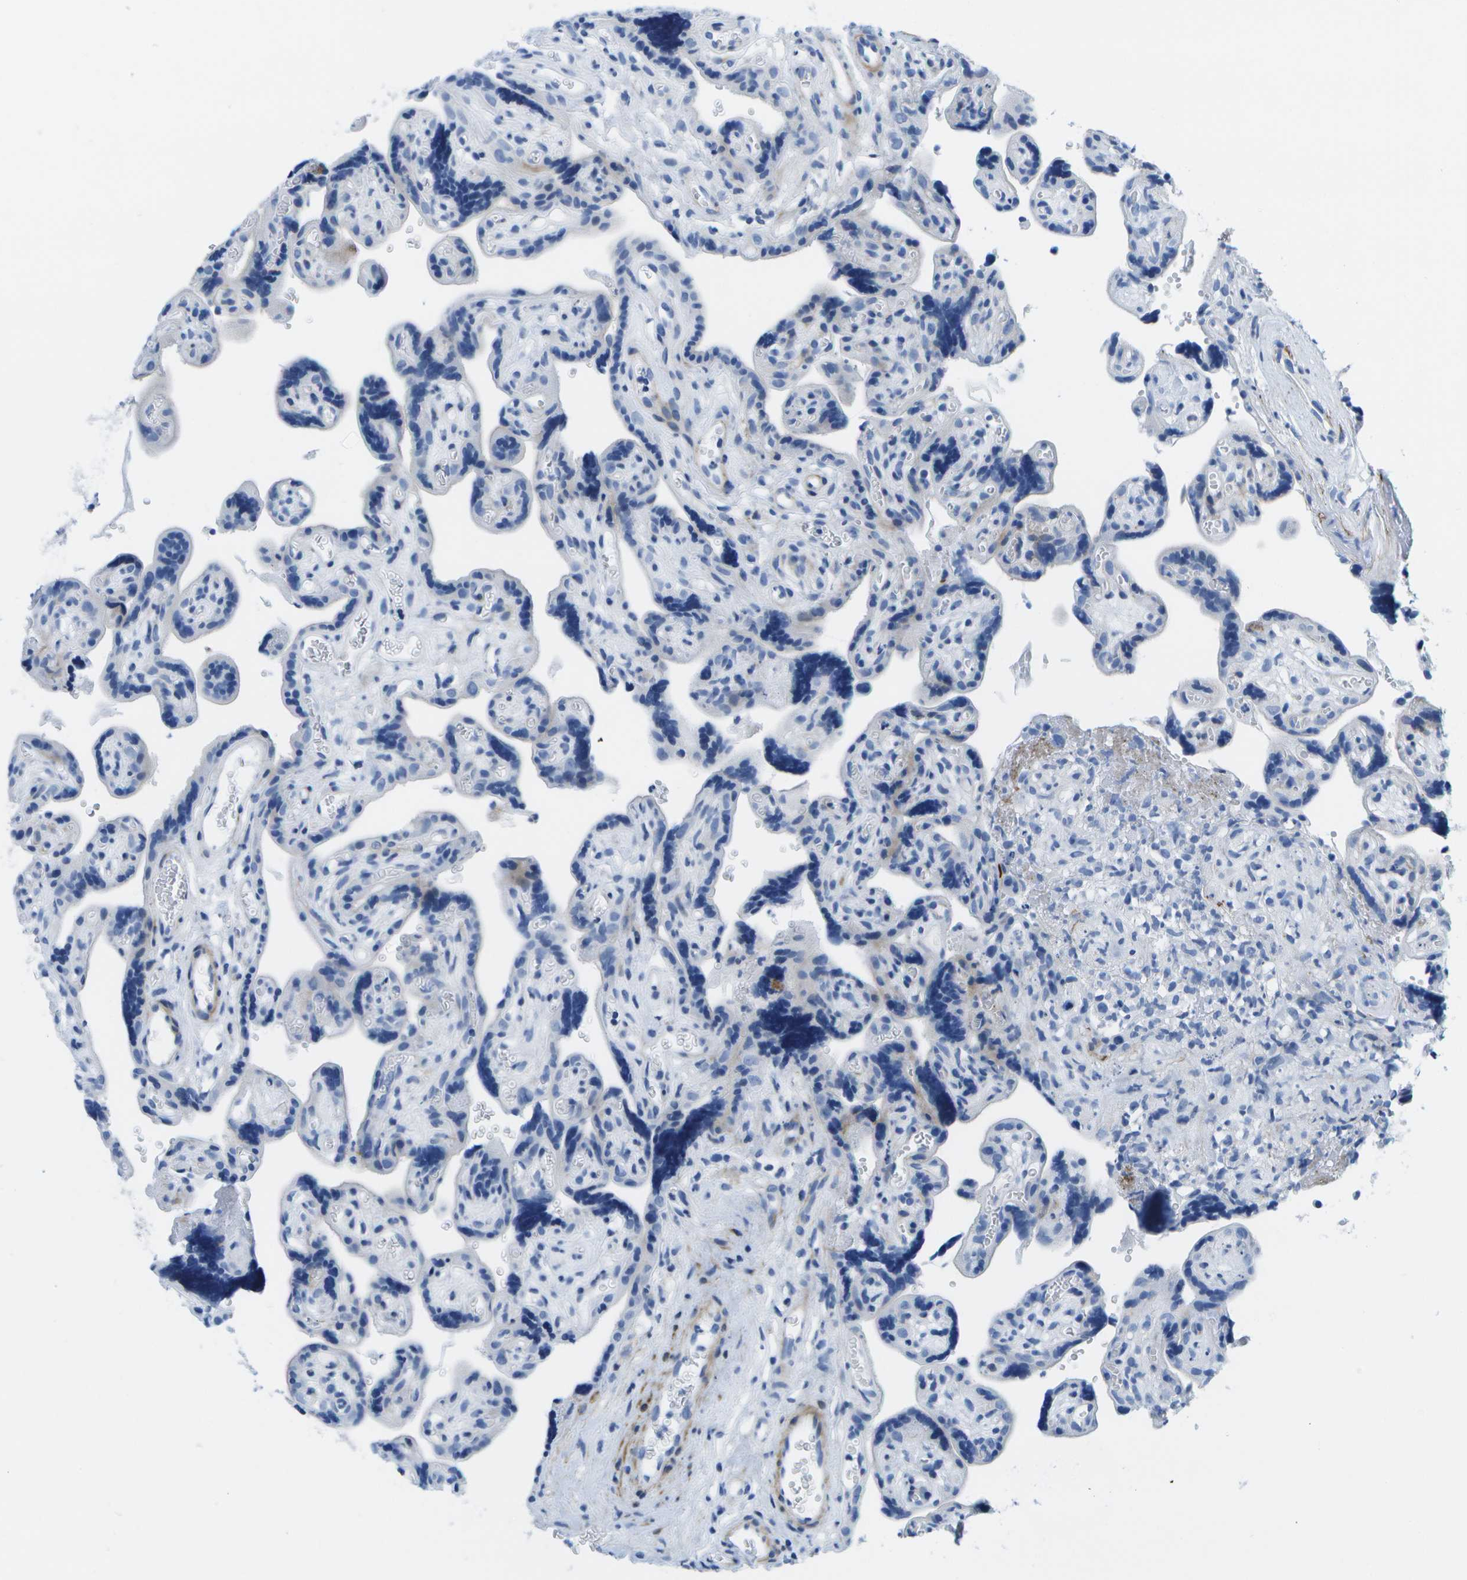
{"staining": {"intensity": "negative", "quantity": "none", "location": "none"}, "tissue": "placenta", "cell_type": "Decidual cells", "image_type": "normal", "snomed": [{"axis": "morphology", "description": "Normal tissue, NOS"}, {"axis": "topography", "description": "Placenta"}], "caption": "Decidual cells show no significant protein positivity in benign placenta. The staining is performed using DAB (3,3'-diaminobenzidine) brown chromogen with nuclei counter-stained in using hematoxylin.", "gene": "ADGRG6", "patient": {"sex": "female", "age": 30}}